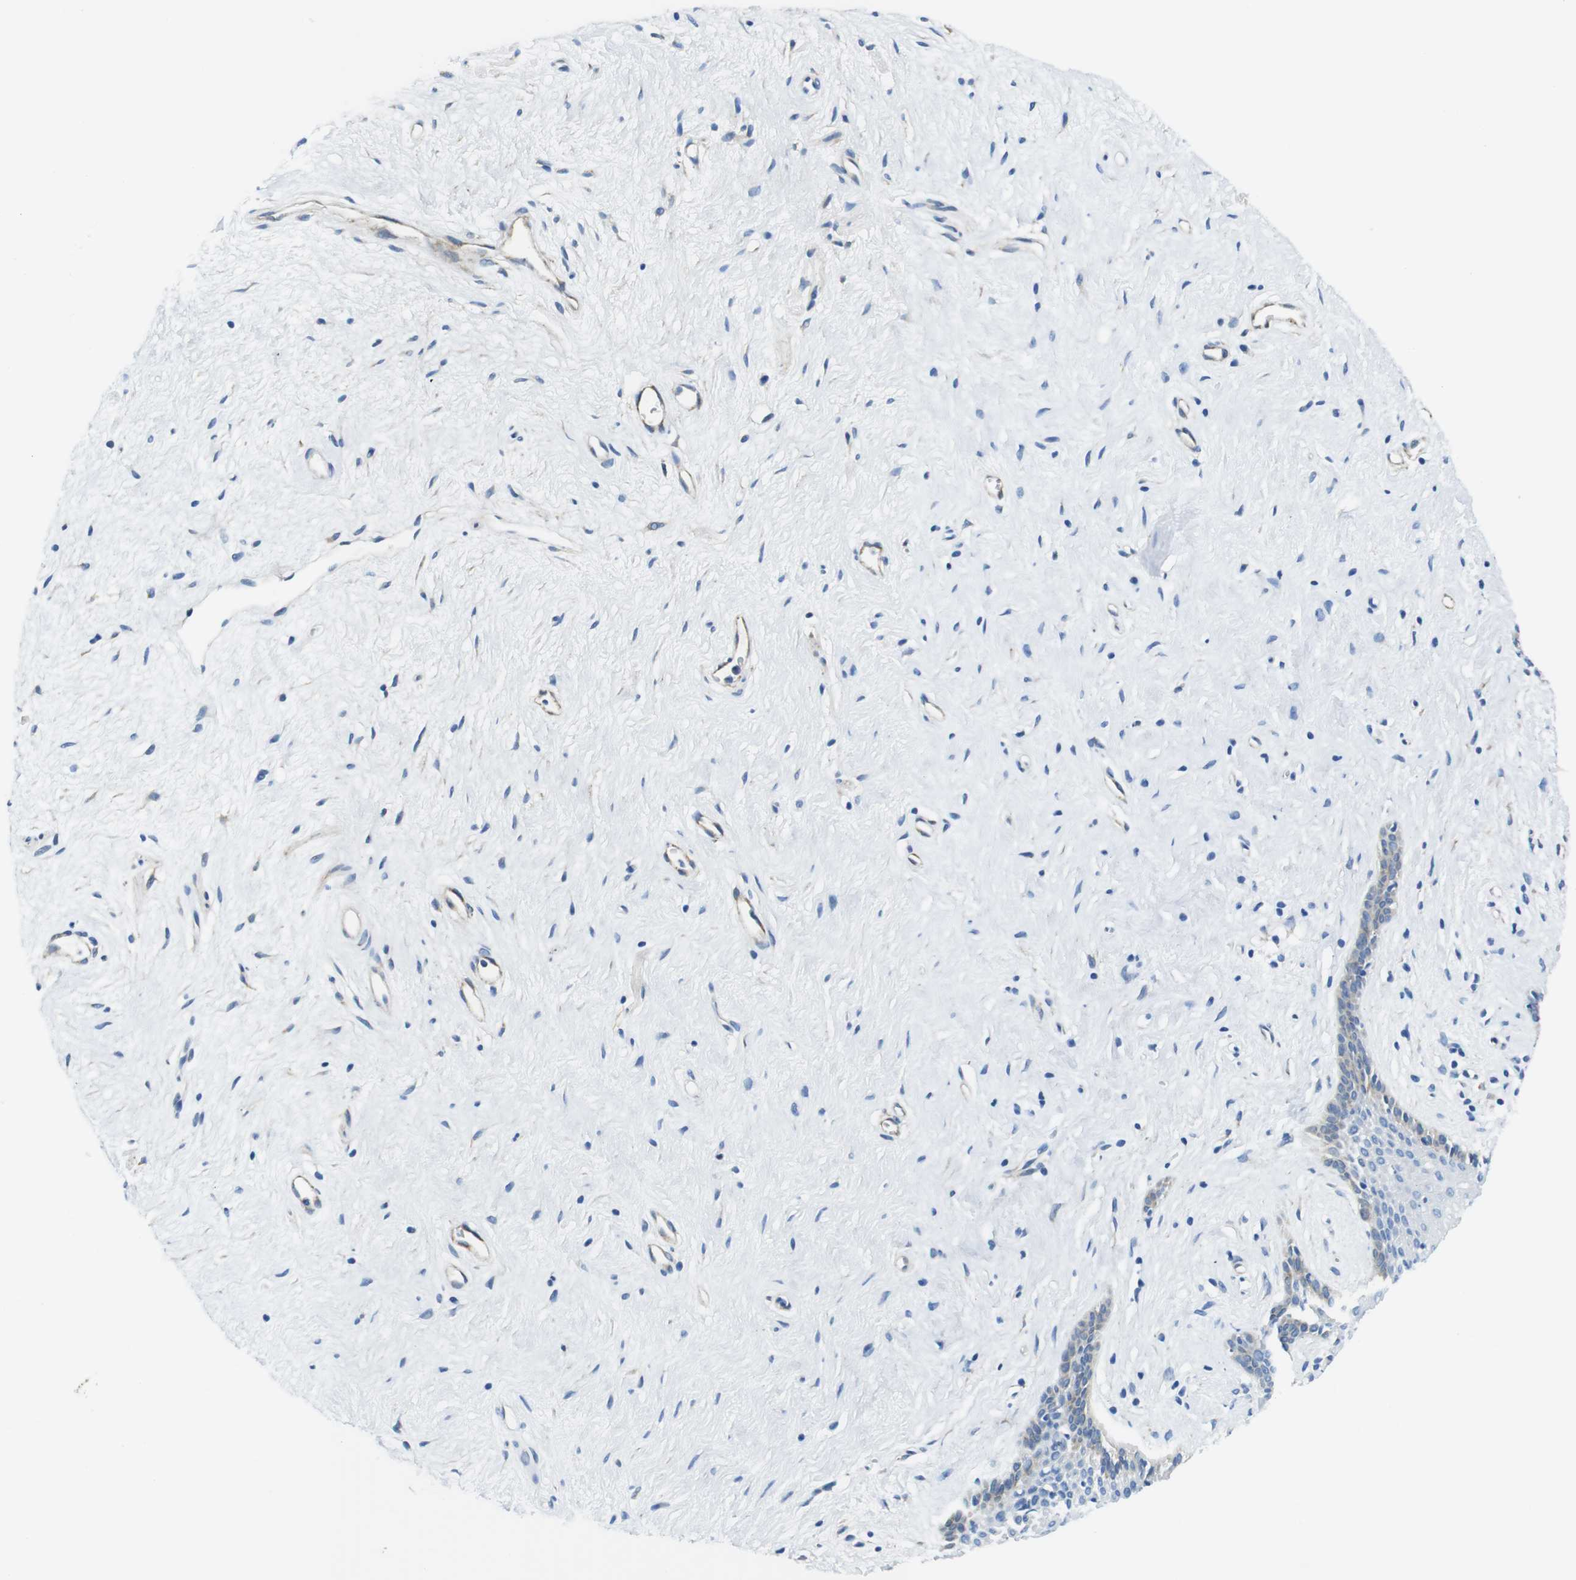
{"staining": {"intensity": "negative", "quantity": "none", "location": "none"}, "tissue": "vagina", "cell_type": "Squamous epithelial cells", "image_type": "normal", "snomed": [{"axis": "morphology", "description": "Normal tissue, NOS"}, {"axis": "topography", "description": "Vagina"}], "caption": "Squamous epithelial cells are negative for brown protein staining in benign vagina. (Brightfield microscopy of DAB IHC at high magnification).", "gene": "CDH8", "patient": {"sex": "female", "age": 44}}